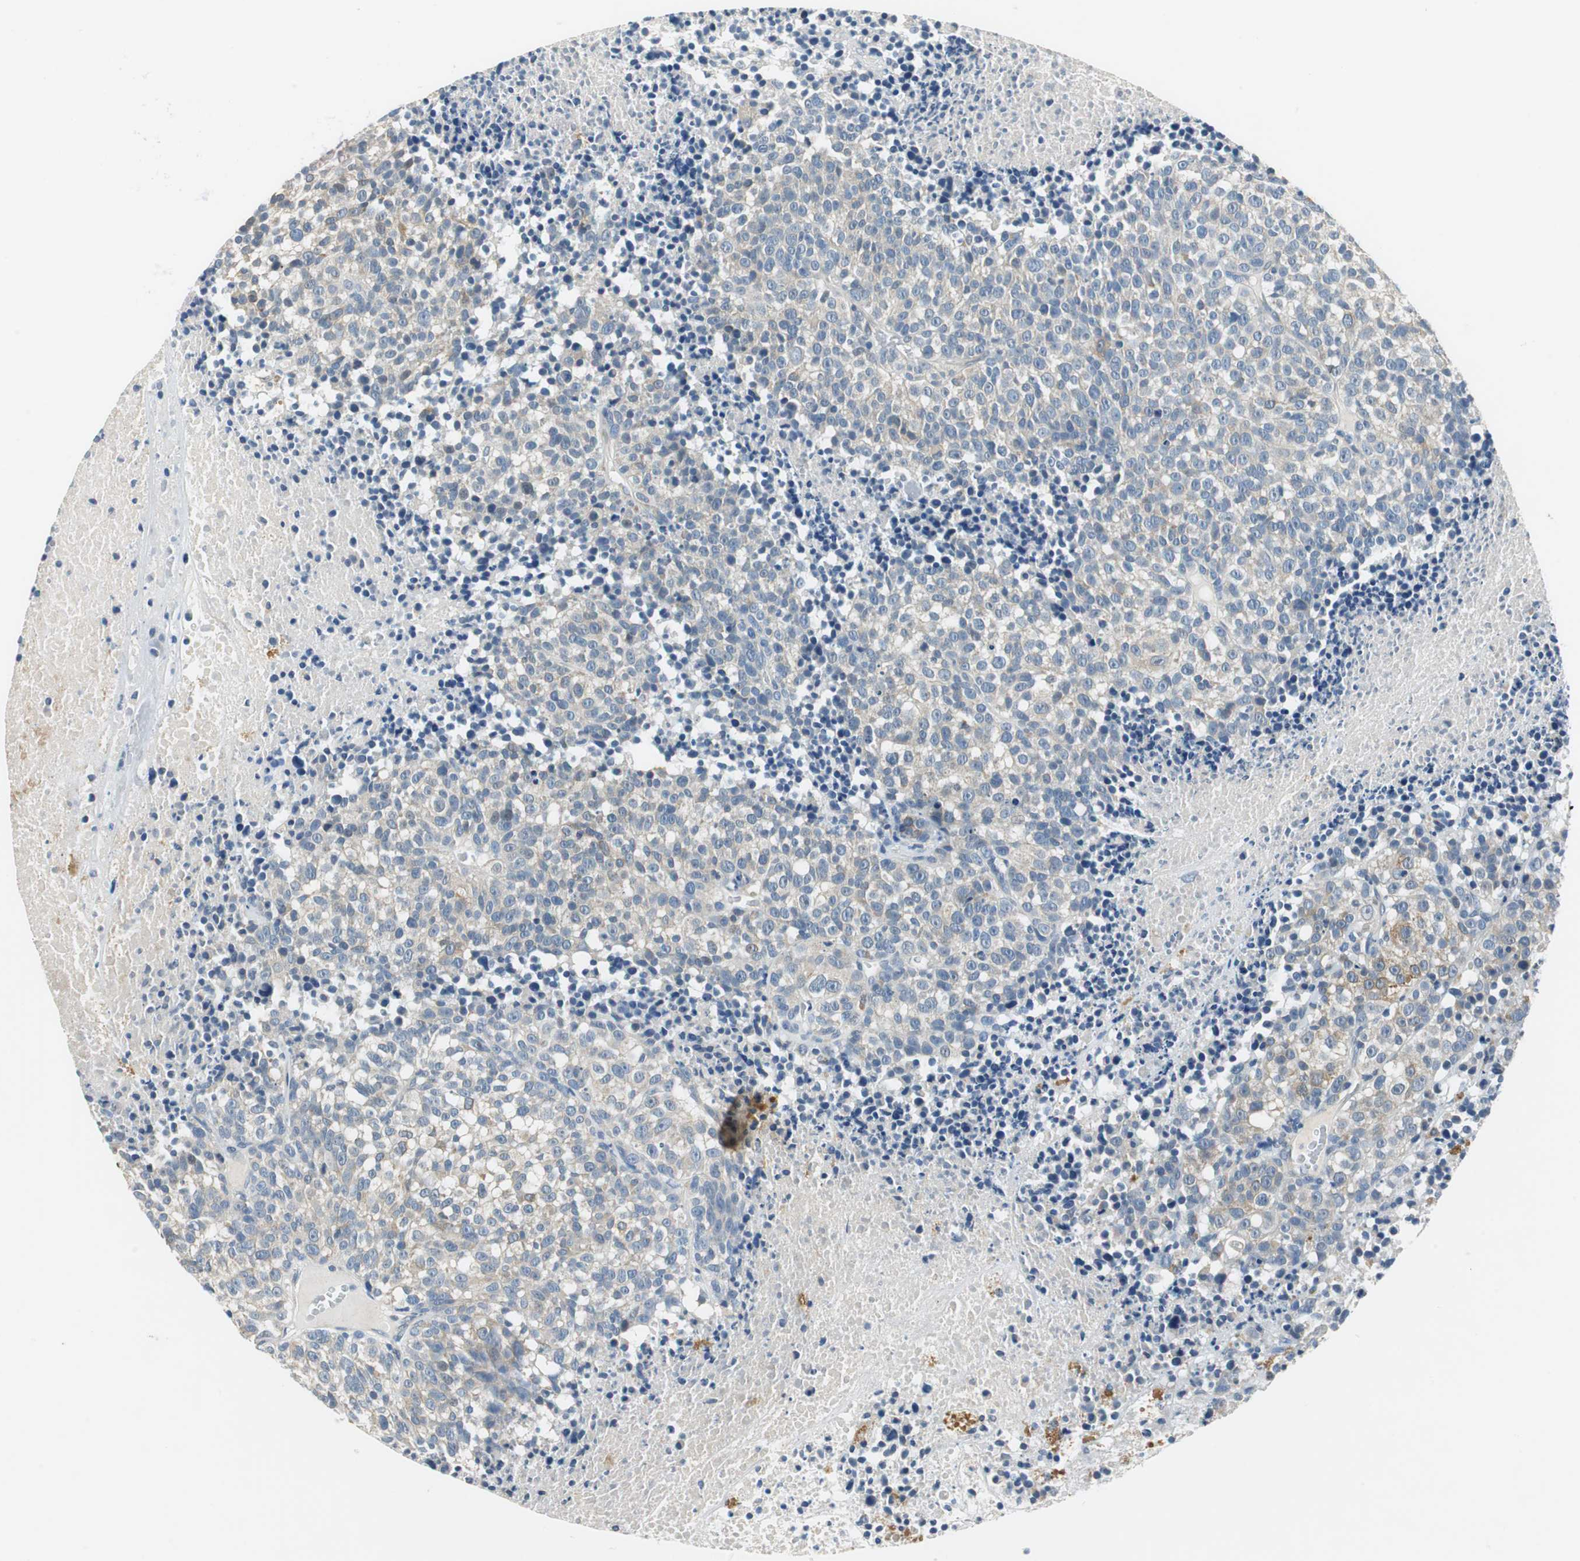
{"staining": {"intensity": "weak", "quantity": "<25%", "location": "cytoplasmic/membranous"}, "tissue": "melanoma", "cell_type": "Tumor cells", "image_type": "cancer", "snomed": [{"axis": "morphology", "description": "Malignant melanoma, Metastatic site"}, {"axis": "topography", "description": "Cerebral cortex"}], "caption": "A photomicrograph of human melanoma is negative for staining in tumor cells.", "gene": "FADS2", "patient": {"sex": "female", "age": 52}}